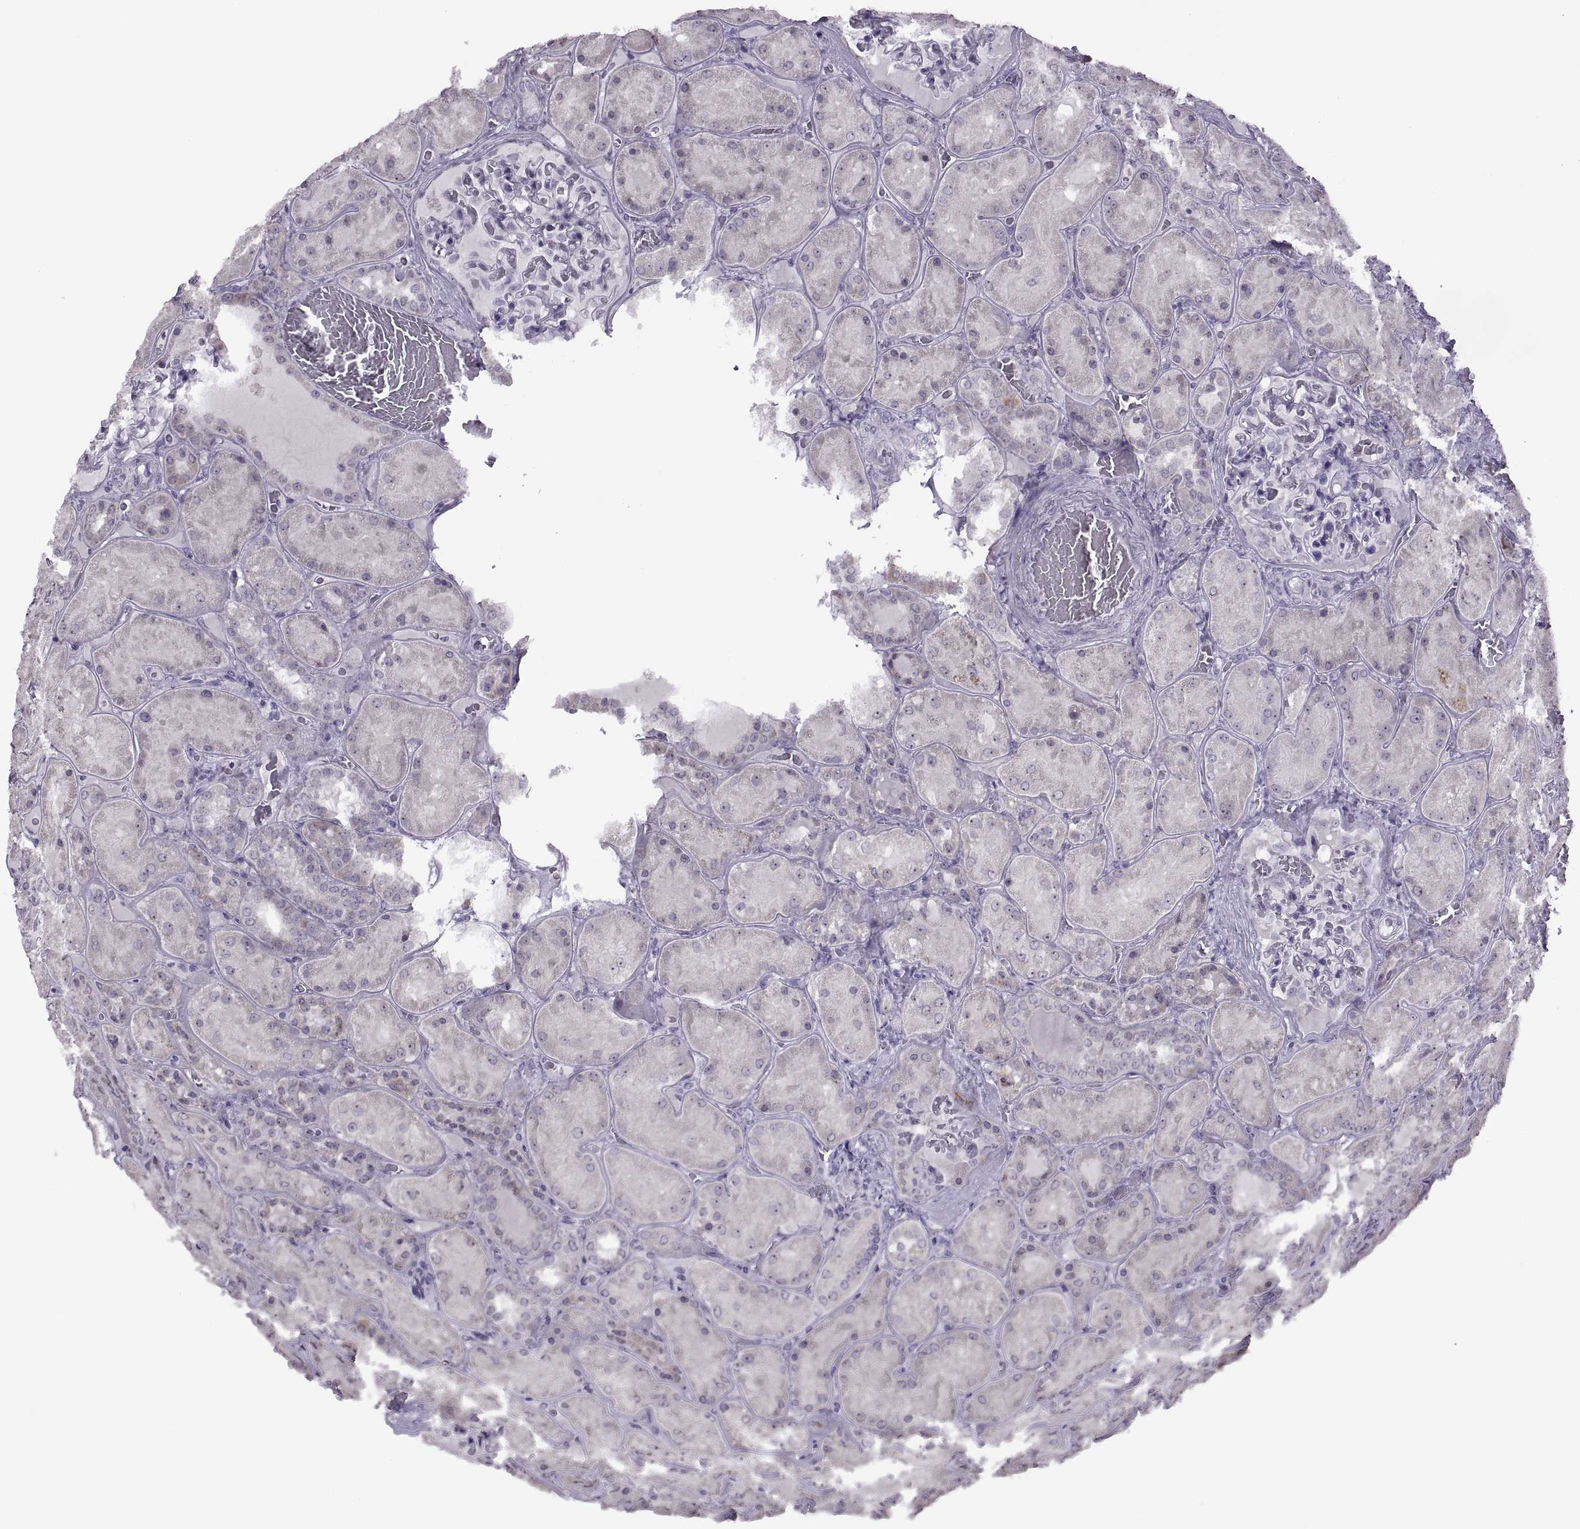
{"staining": {"intensity": "negative", "quantity": "none", "location": "none"}, "tissue": "kidney", "cell_type": "Cells in glomeruli", "image_type": "normal", "snomed": [{"axis": "morphology", "description": "Normal tissue, NOS"}, {"axis": "topography", "description": "Kidney"}], "caption": "Immunohistochemical staining of benign kidney exhibits no significant staining in cells in glomeruli.", "gene": "ASIC2", "patient": {"sex": "male", "age": 73}}